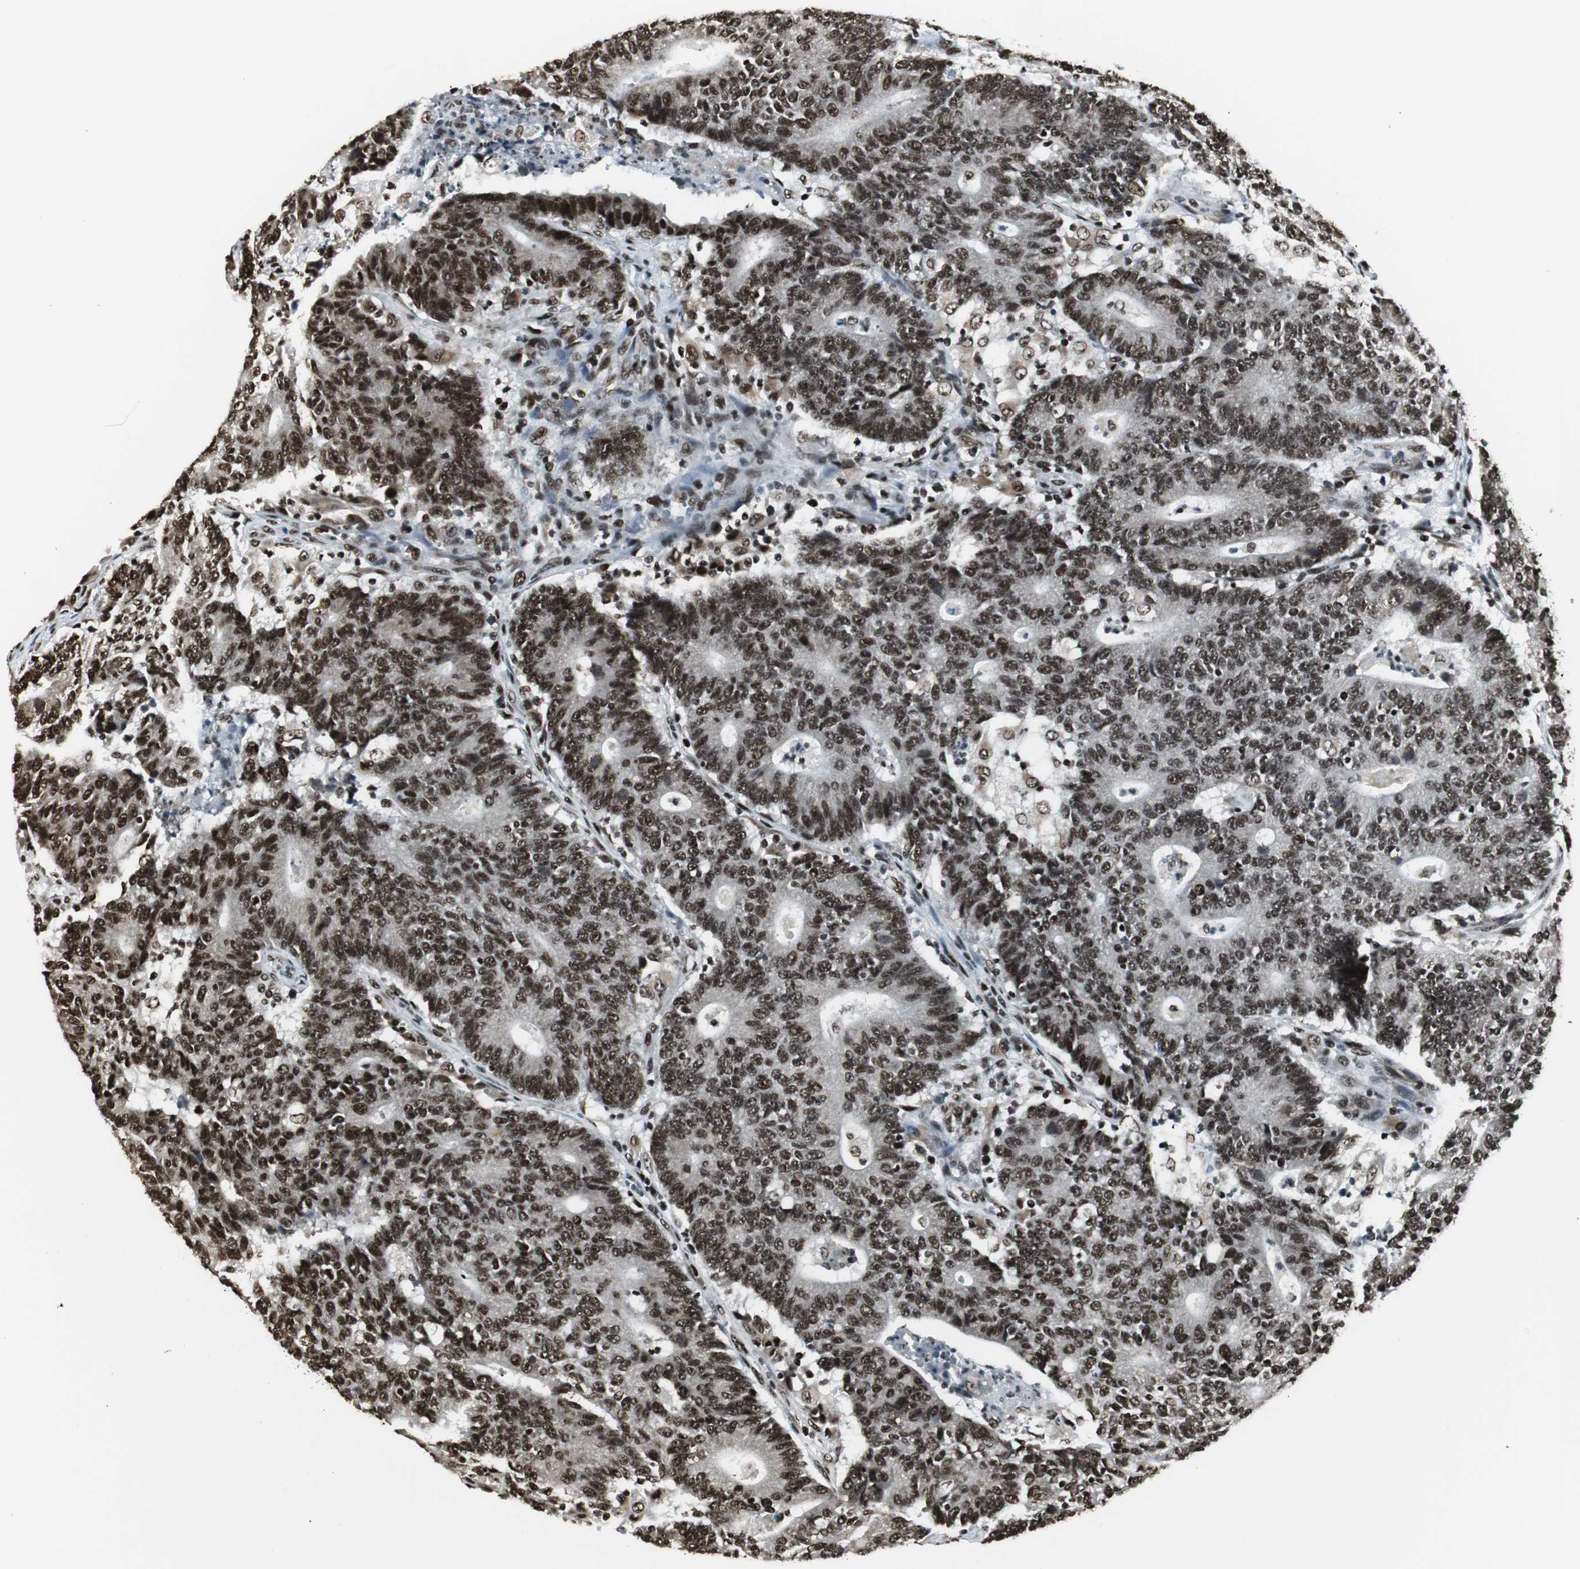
{"staining": {"intensity": "strong", "quantity": ">75%", "location": "nuclear"}, "tissue": "colorectal cancer", "cell_type": "Tumor cells", "image_type": "cancer", "snomed": [{"axis": "morphology", "description": "Normal tissue, NOS"}, {"axis": "morphology", "description": "Adenocarcinoma, NOS"}, {"axis": "topography", "description": "Colon"}], "caption": "This histopathology image demonstrates colorectal cancer (adenocarcinoma) stained with immunohistochemistry (IHC) to label a protein in brown. The nuclear of tumor cells show strong positivity for the protein. Nuclei are counter-stained blue.", "gene": "PARN", "patient": {"sex": "female", "age": 75}}